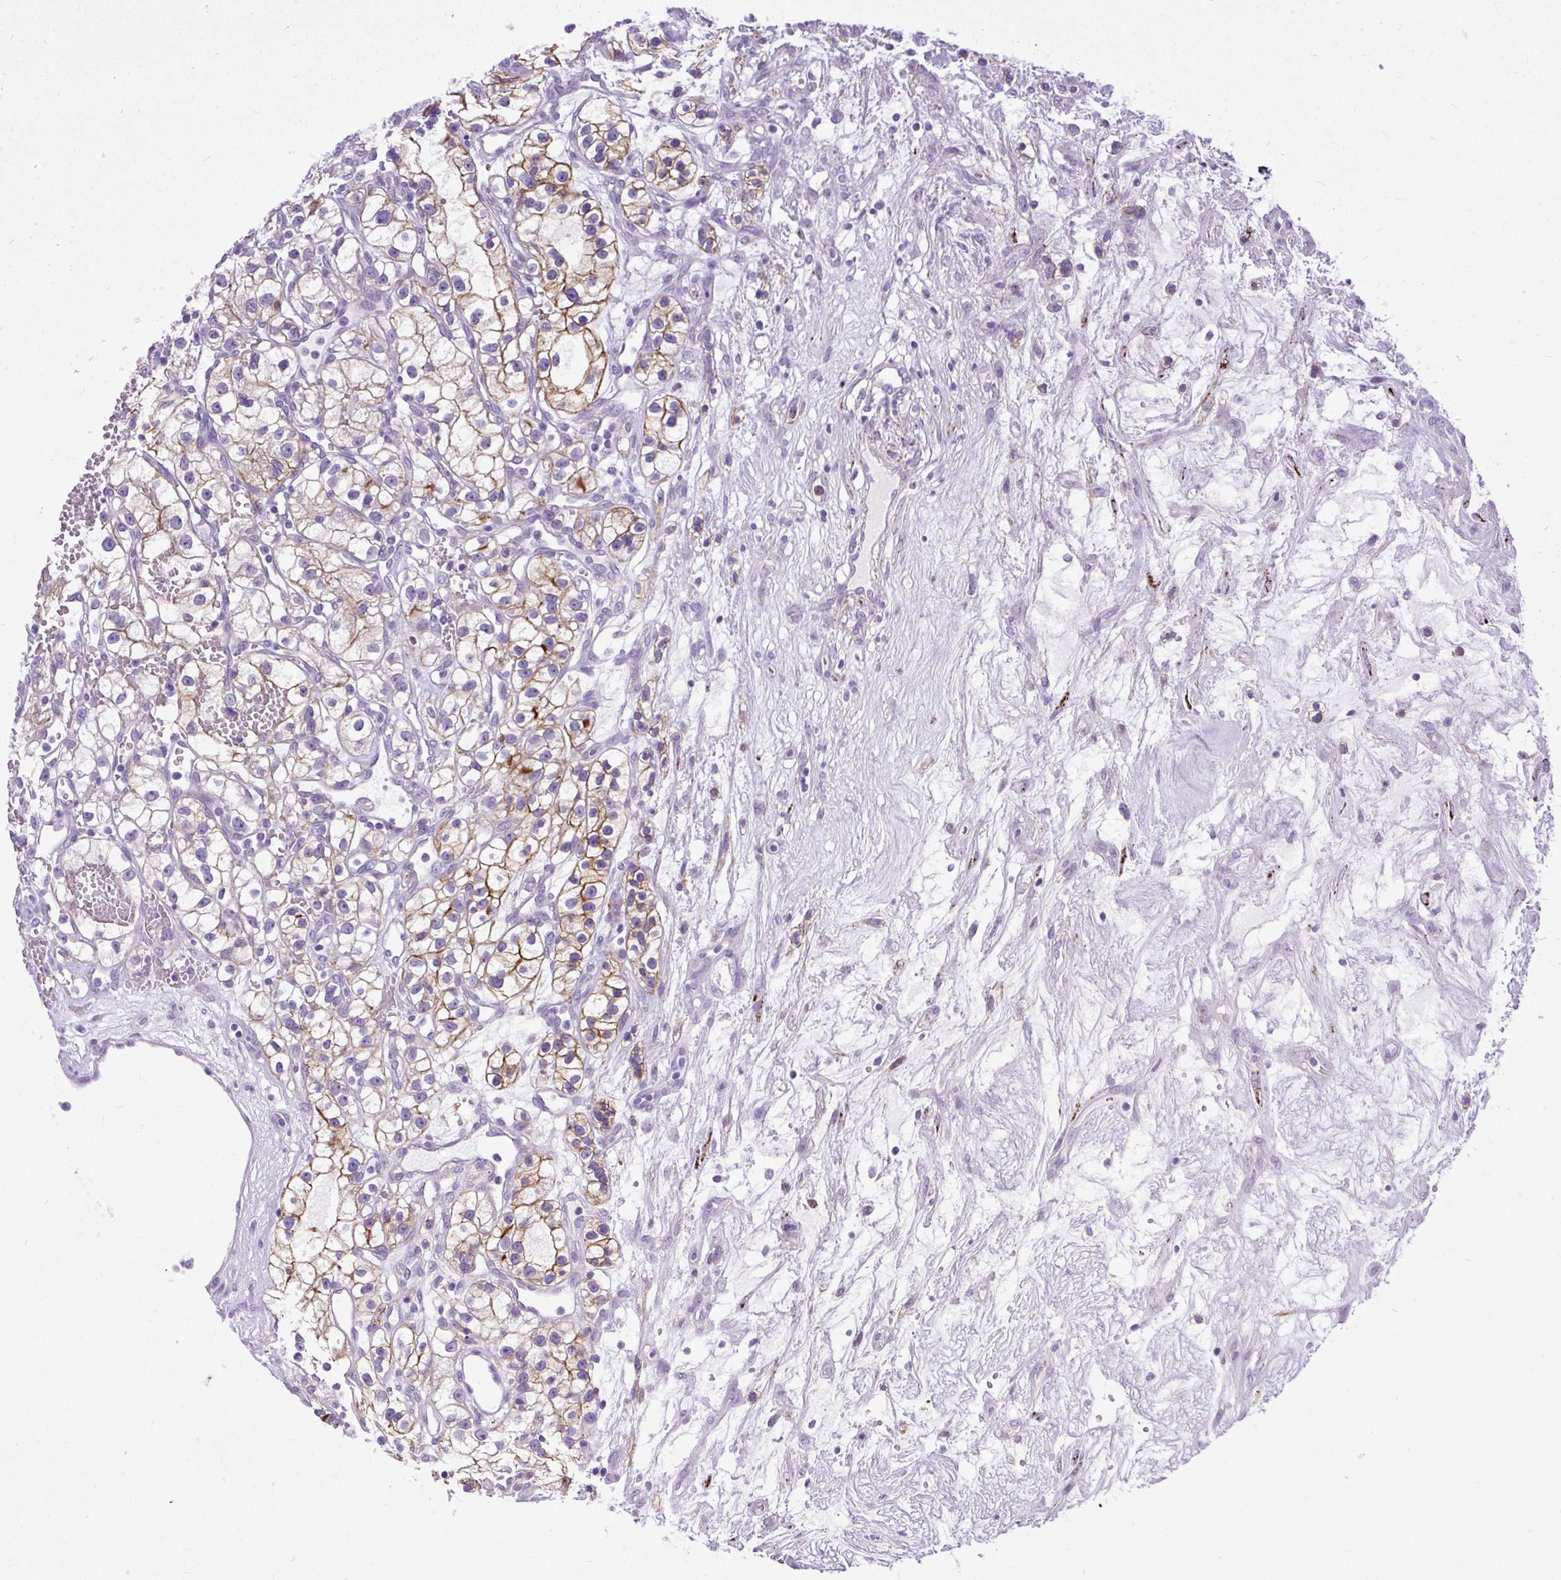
{"staining": {"intensity": "moderate", "quantity": "25%-75%", "location": "cytoplasmic/membranous"}, "tissue": "renal cancer", "cell_type": "Tumor cells", "image_type": "cancer", "snomed": [{"axis": "morphology", "description": "Adenocarcinoma, NOS"}, {"axis": "topography", "description": "Kidney"}], "caption": "Immunohistochemical staining of adenocarcinoma (renal) demonstrates medium levels of moderate cytoplasmic/membranous expression in about 25%-75% of tumor cells. The staining was performed using DAB (3,3'-diaminobenzidine) to visualize the protein expression in brown, while the nuclei were stained in blue with hematoxylin (Magnification: 20x).", "gene": "ZNF256", "patient": {"sex": "female", "age": 57}}